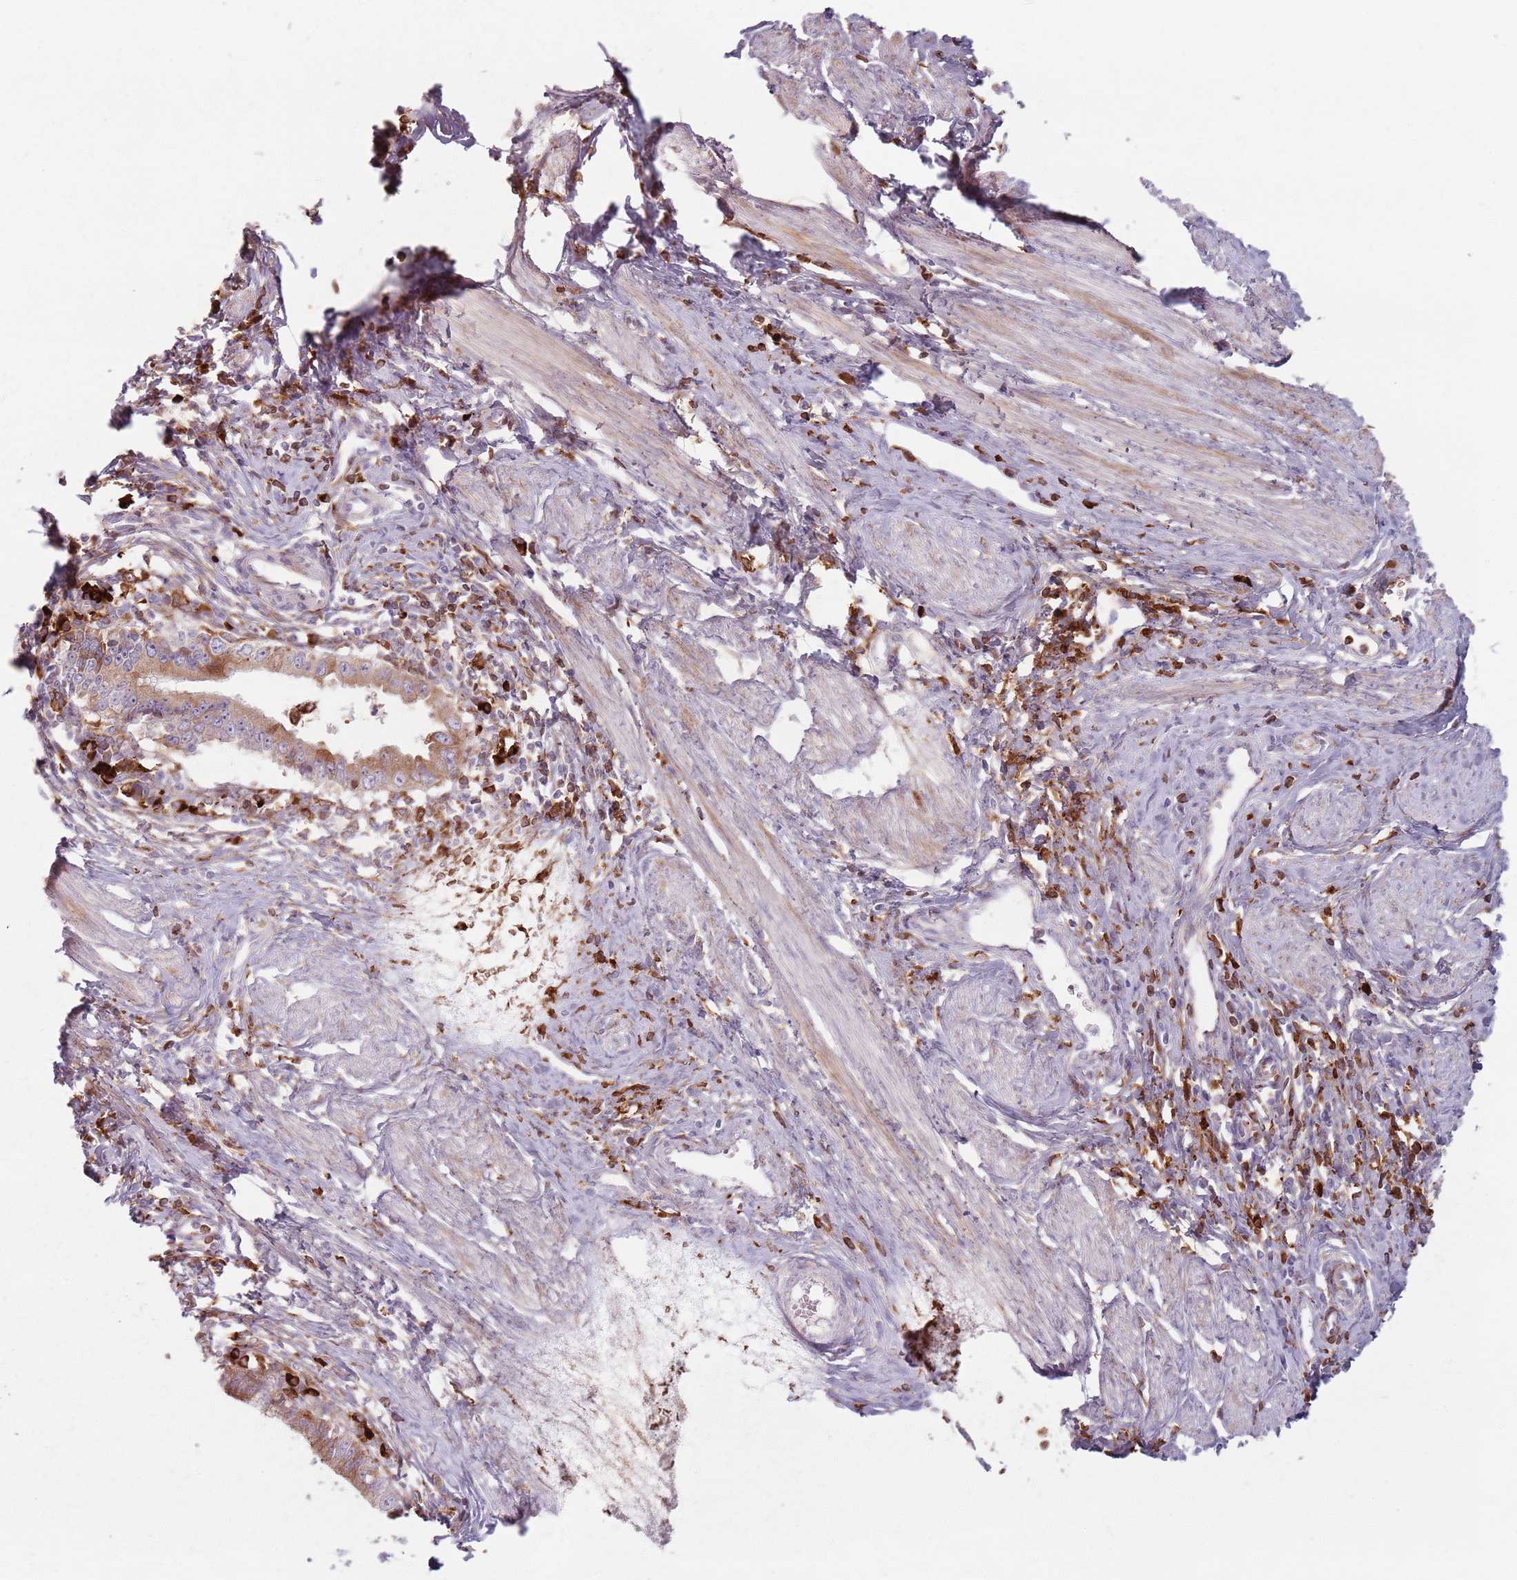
{"staining": {"intensity": "moderate", "quantity": ">75%", "location": "cytoplasmic/membranous"}, "tissue": "cervical cancer", "cell_type": "Tumor cells", "image_type": "cancer", "snomed": [{"axis": "morphology", "description": "Adenocarcinoma, NOS"}, {"axis": "topography", "description": "Cervix"}], "caption": "The image shows staining of adenocarcinoma (cervical), revealing moderate cytoplasmic/membranous protein expression (brown color) within tumor cells.", "gene": "COLGALT1", "patient": {"sex": "female", "age": 36}}